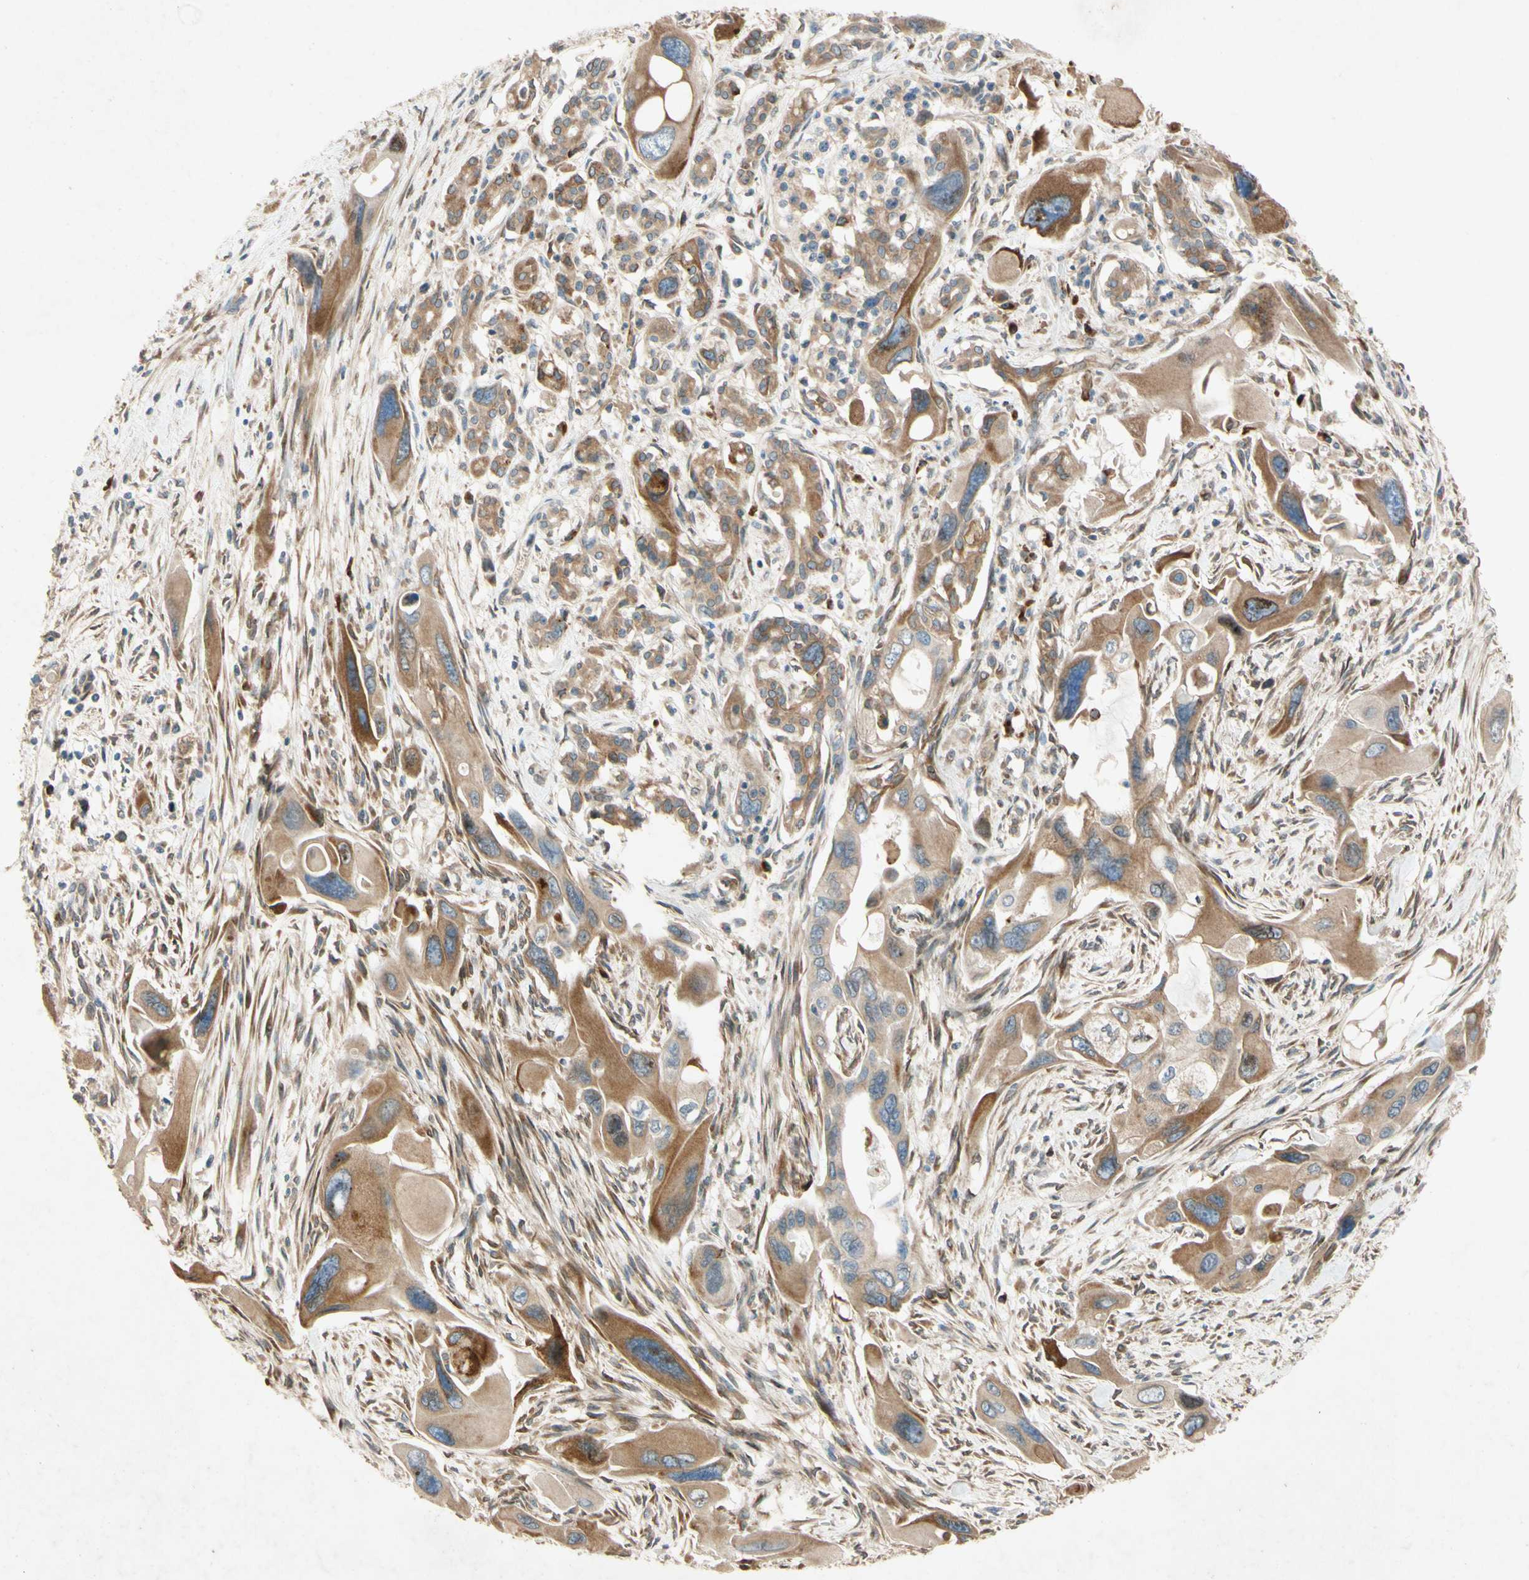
{"staining": {"intensity": "moderate", "quantity": ">75%", "location": "cytoplasmic/membranous"}, "tissue": "pancreatic cancer", "cell_type": "Tumor cells", "image_type": "cancer", "snomed": [{"axis": "morphology", "description": "Adenocarcinoma, NOS"}, {"axis": "topography", "description": "Pancreas"}], "caption": "Moderate cytoplasmic/membranous positivity is appreciated in approximately >75% of tumor cells in adenocarcinoma (pancreatic).", "gene": "PTPRU", "patient": {"sex": "male", "age": 73}}